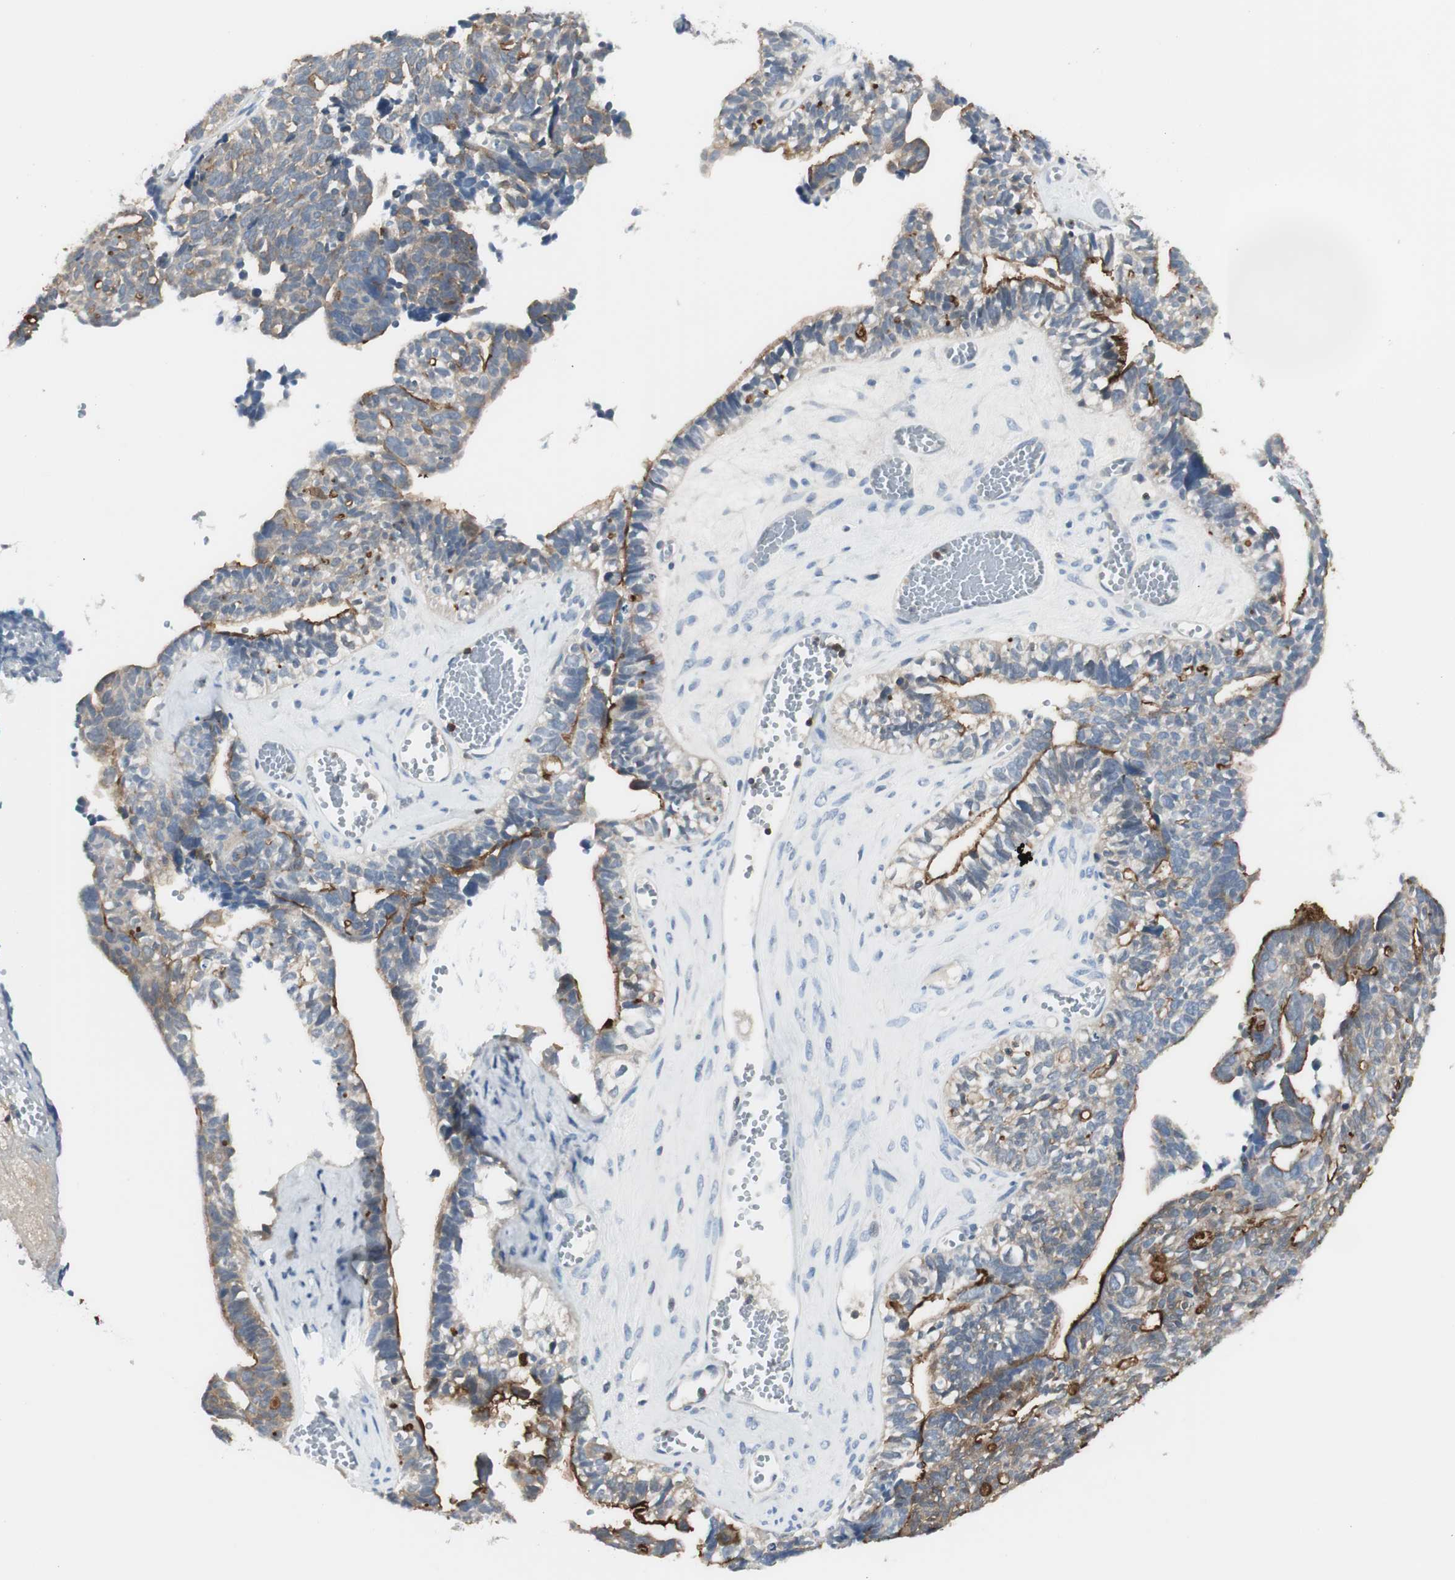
{"staining": {"intensity": "weak", "quantity": "<25%", "location": "cytoplasmic/membranous"}, "tissue": "ovarian cancer", "cell_type": "Tumor cells", "image_type": "cancer", "snomed": [{"axis": "morphology", "description": "Cystadenocarcinoma, serous, NOS"}, {"axis": "topography", "description": "Ovary"}], "caption": "Photomicrograph shows no protein staining in tumor cells of serous cystadenocarcinoma (ovarian) tissue.", "gene": "SLC9A3R1", "patient": {"sex": "female", "age": 79}}